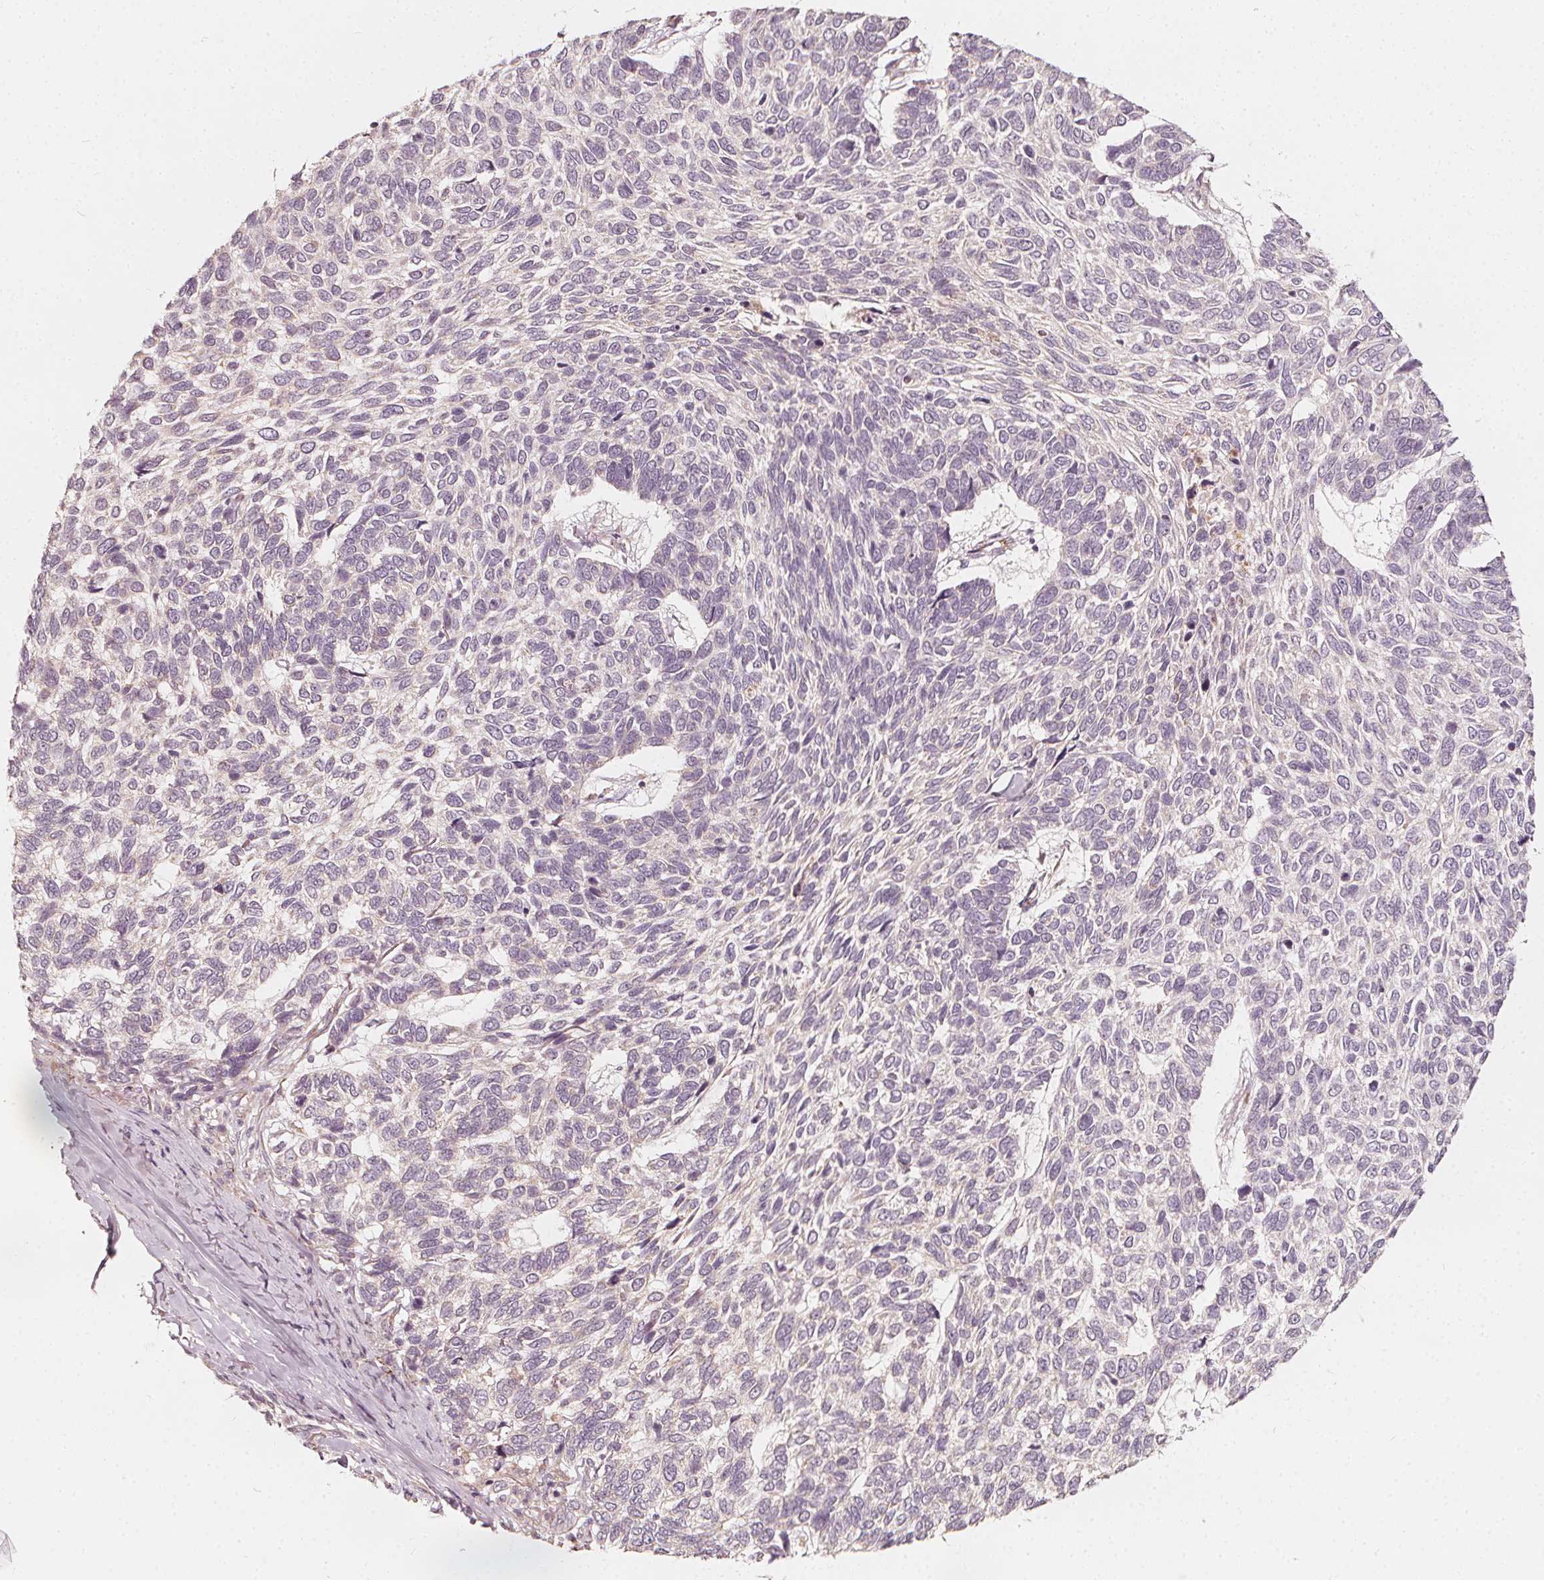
{"staining": {"intensity": "negative", "quantity": "none", "location": "none"}, "tissue": "skin cancer", "cell_type": "Tumor cells", "image_type": "cancer", "snomed": [{"axis": "morphology", "description": "Basal cell carcinoma"}, {"axis": "topography", "description": "Skin"}], "caption": "Immunohistochemistry photomicrograph of human basal cell carcinoma (skin) stained for a protein (brown), which shows no expression in tumor cells.", "gene": "NPC1L1", "patient": {"sex": "female", "age": 65}}